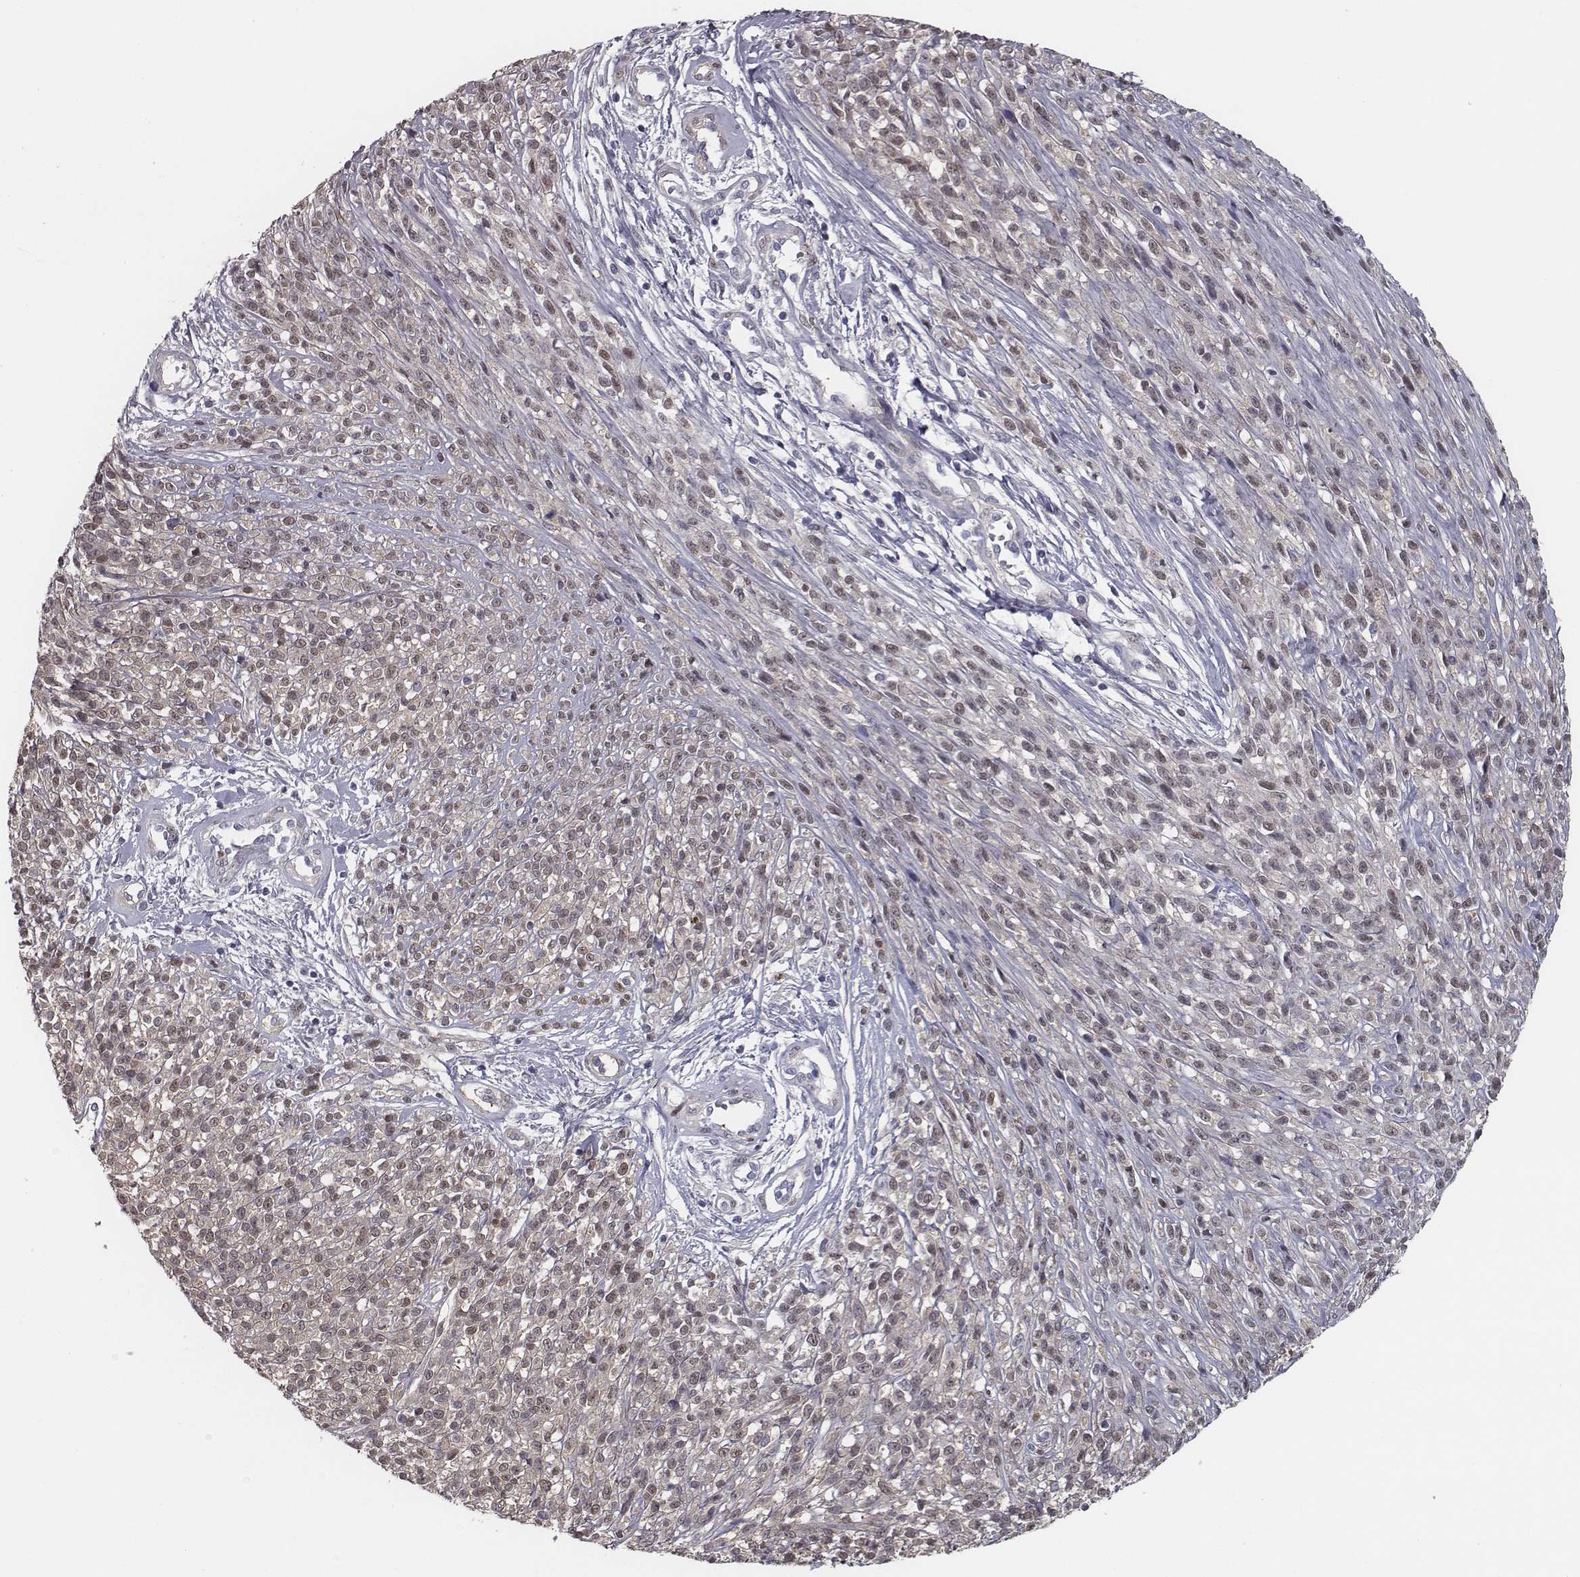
{"staining": {"intensity": "weak", "quantity": "25%-75%", "location": "nuclear"}, "tissue": "melanoma", "cell_type": "Tumor cells", "image_type": "cancer", "snomed": [{"axis": "morphology", "description": "Malignant melanoma, NOS"}, {"axis": "topography", "description": "Skin"}, {"axis": "topography", "description": "Skin of trunk"}], "caption": "Tumor cells demonstrate low levels of weak nuclear expression in about 25%-75% of cells in human malignant melanoma. (Stains: DAB in brown, nuclei in blue, Microscopy: brightfield microscopy at high magnification).", "gene": "ISYNA1", "patient": {"sex": "male", "age": 74}}